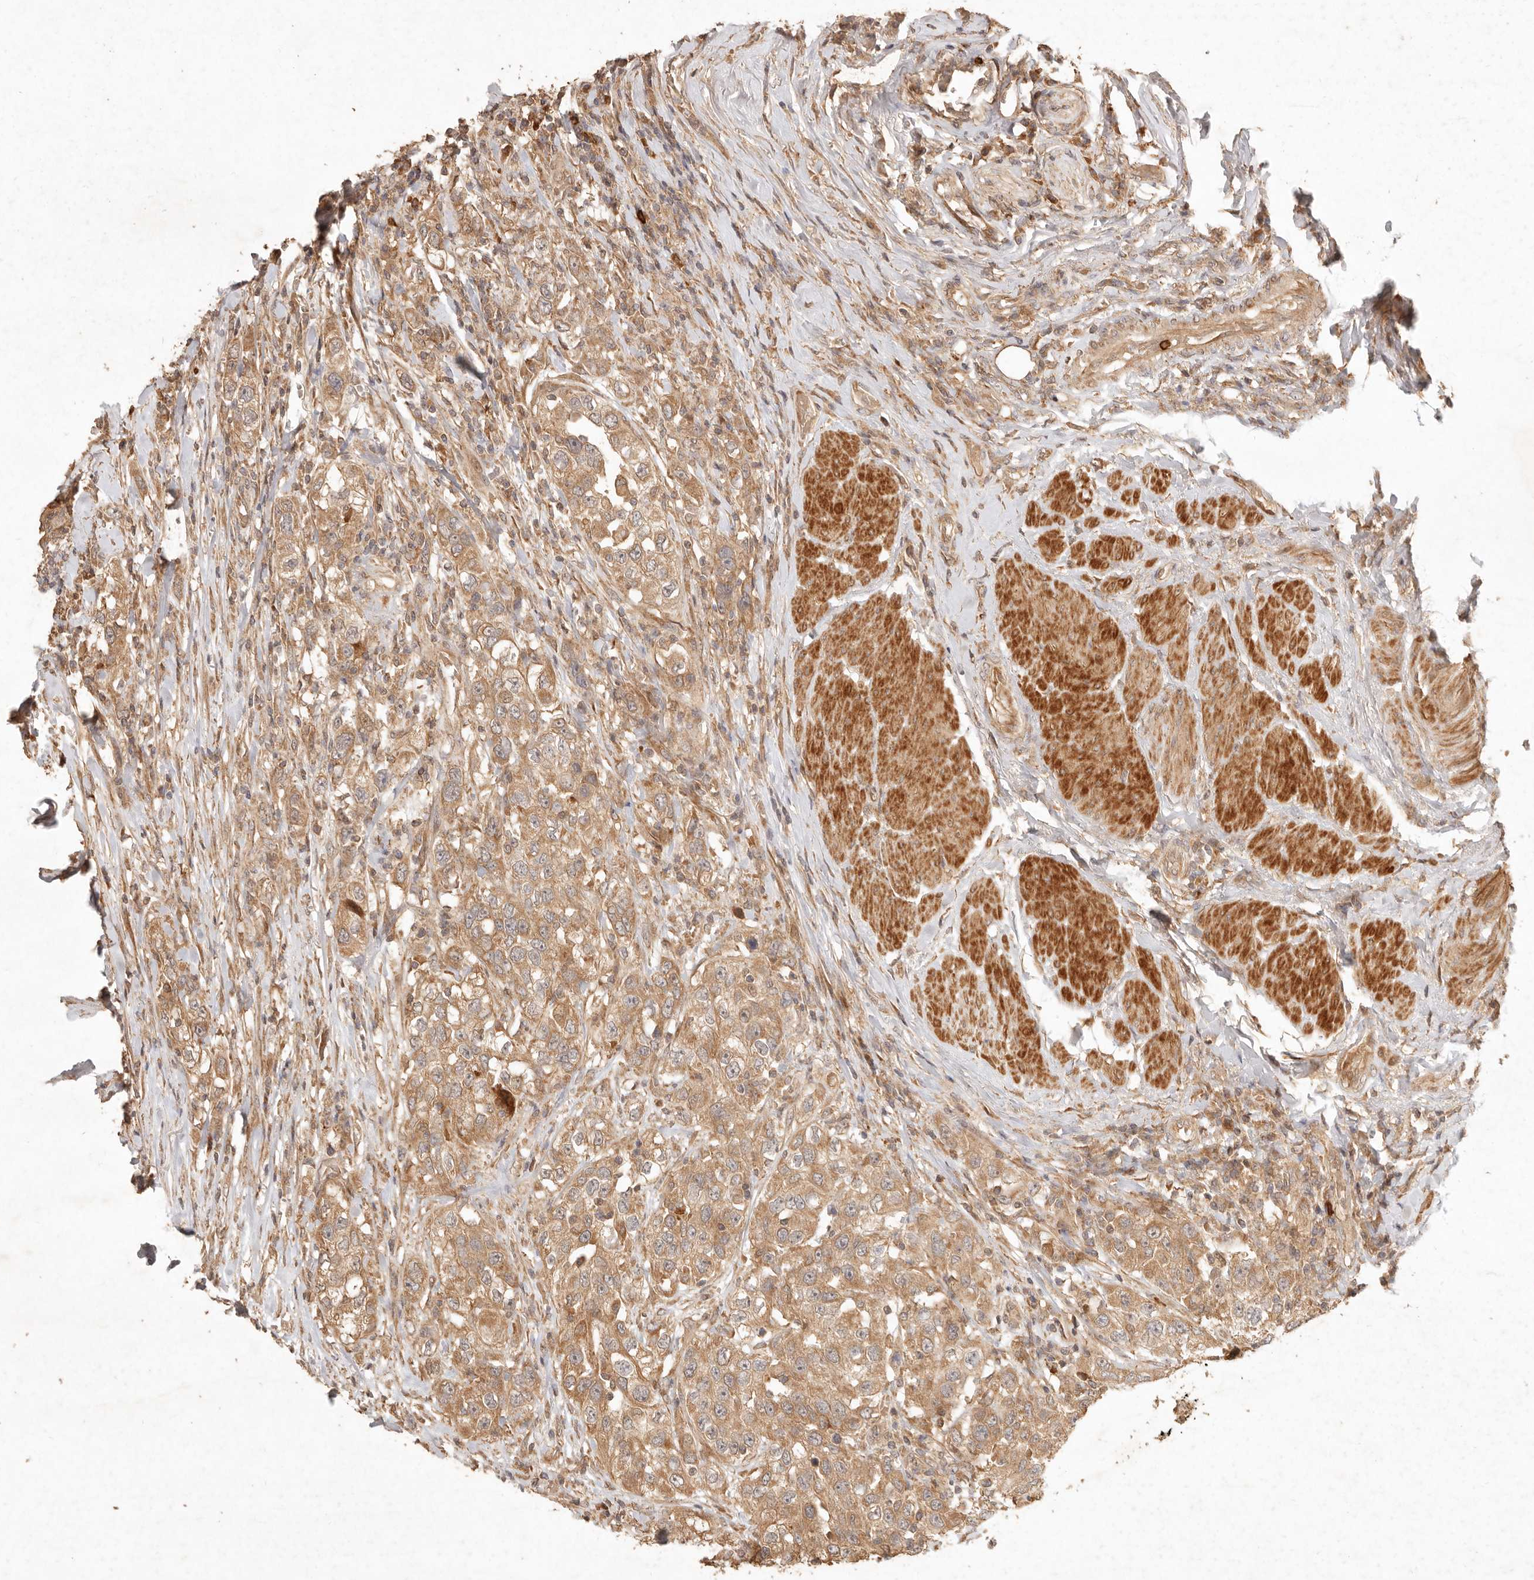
{"staining": {"intensity": "moderate", "quantity": ">75%", "location": "cytoplasmic/membranous"}, "tissue": "urothelial cancer", "cell_type": "Tumor cells", "image_type": "cancer", "snomed": [{"axis": "morphology", "description": "Urothelial carcinoma, High grade"}, {"axis": "topography", "description": "Urinary bladder"}], "caption": "Human urothelial carcinoma (high-grade) stained with a protein marker displays moderate staining in tumor cells.", "gene": "CLEC4C", "patient": {"sex": "female", "age": 80}}